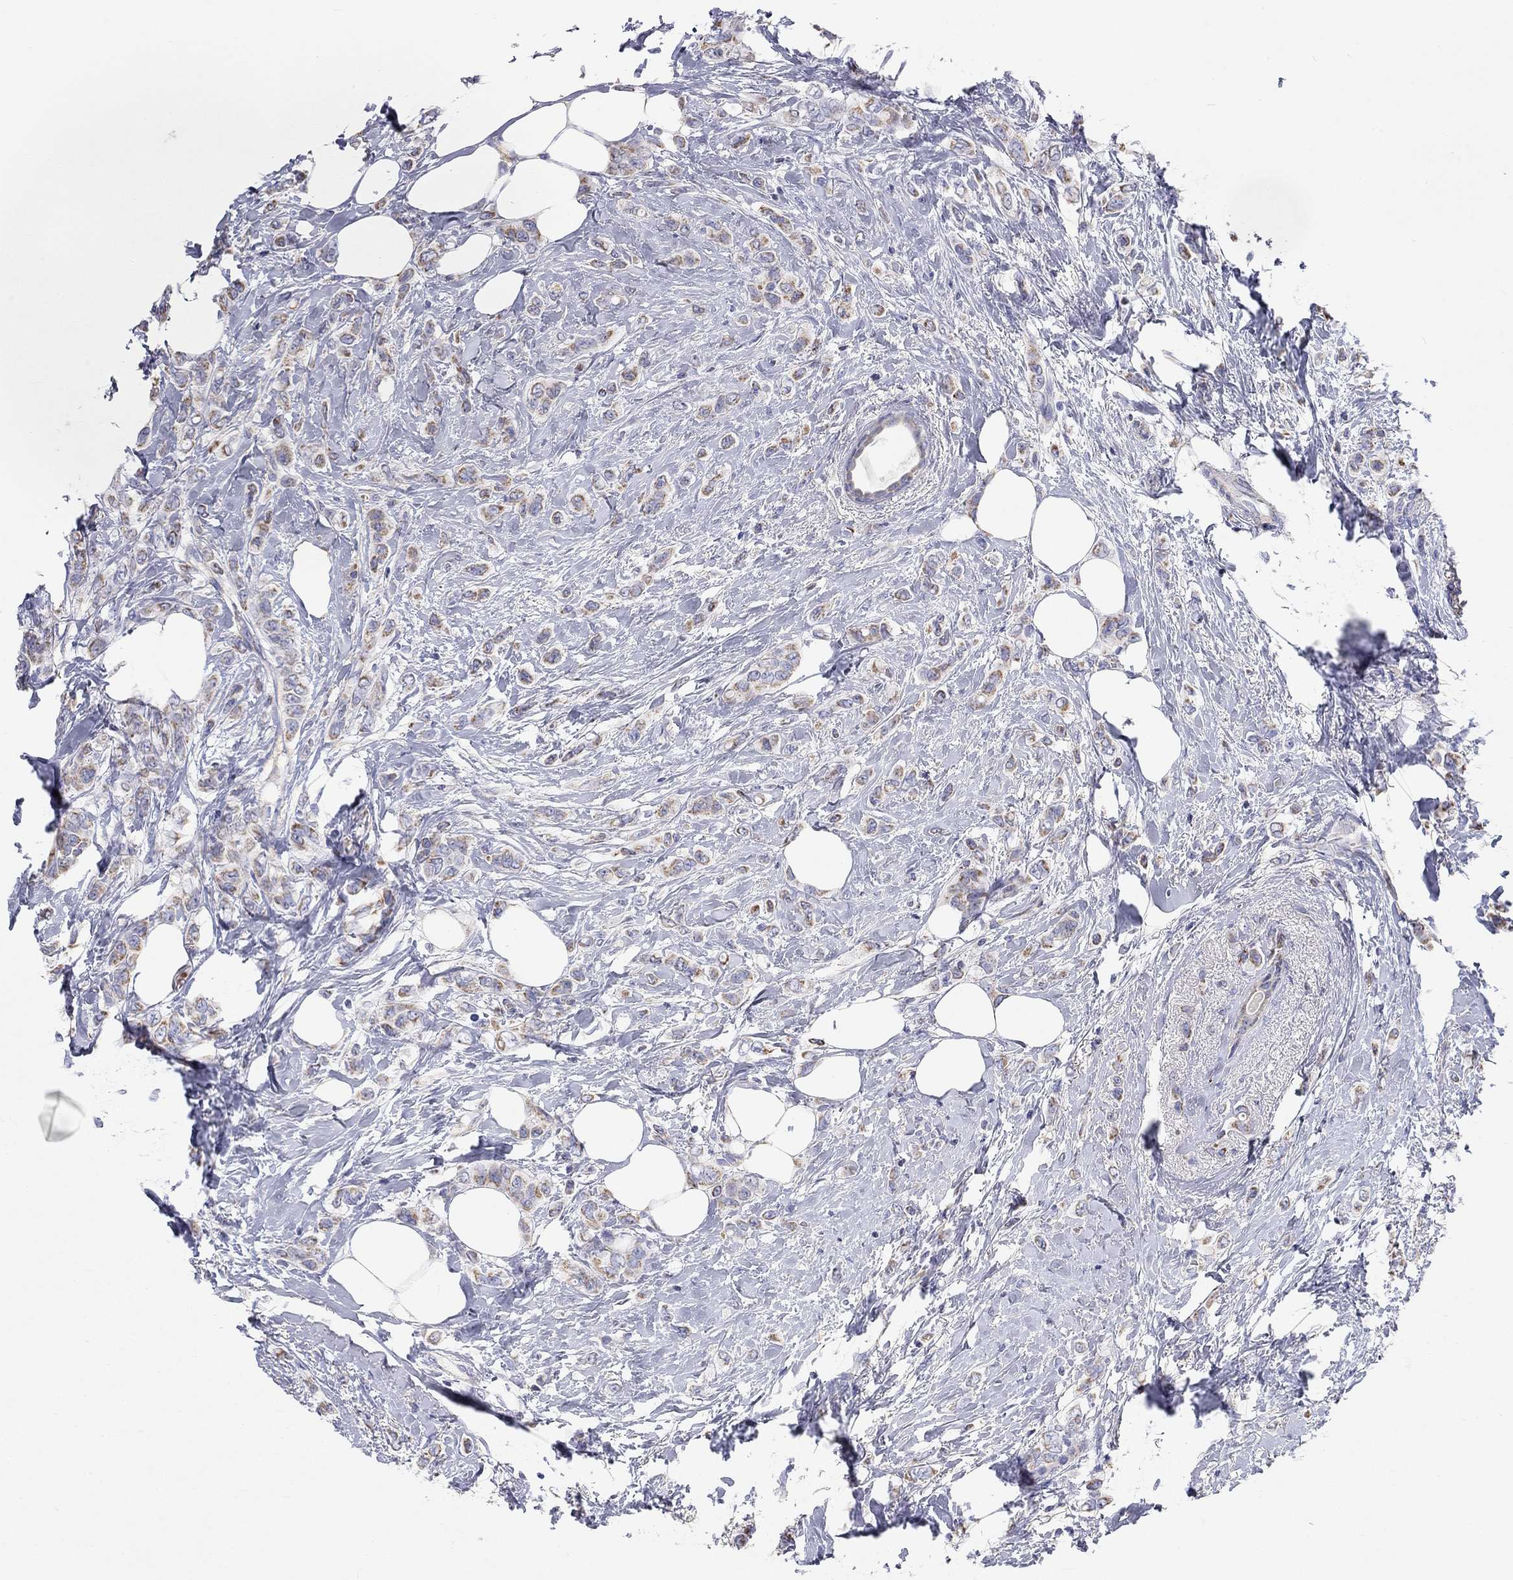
{"staining": {"intensity": "moderate", "quantity": "25%-75%", "location": "cytoplasmic/membranous"}, "tissue": "breast cancer", "cell_type": "Tumor cells", "image_type": "cancer", "snomed": [{"axis": "morphology", "description": "Lobular carcinoma"}, {"axis": "topography", "description": "Breast"}], "caption": "An IHC image of neoplastic tissue is shown. Protein staining in brown shows moderate cytoplasmic/membranous positivity in lobular carcinoma (breast) within tumor cells.", "gene": "RCAN1", "patient": {"sex": "female", "age": 66}}